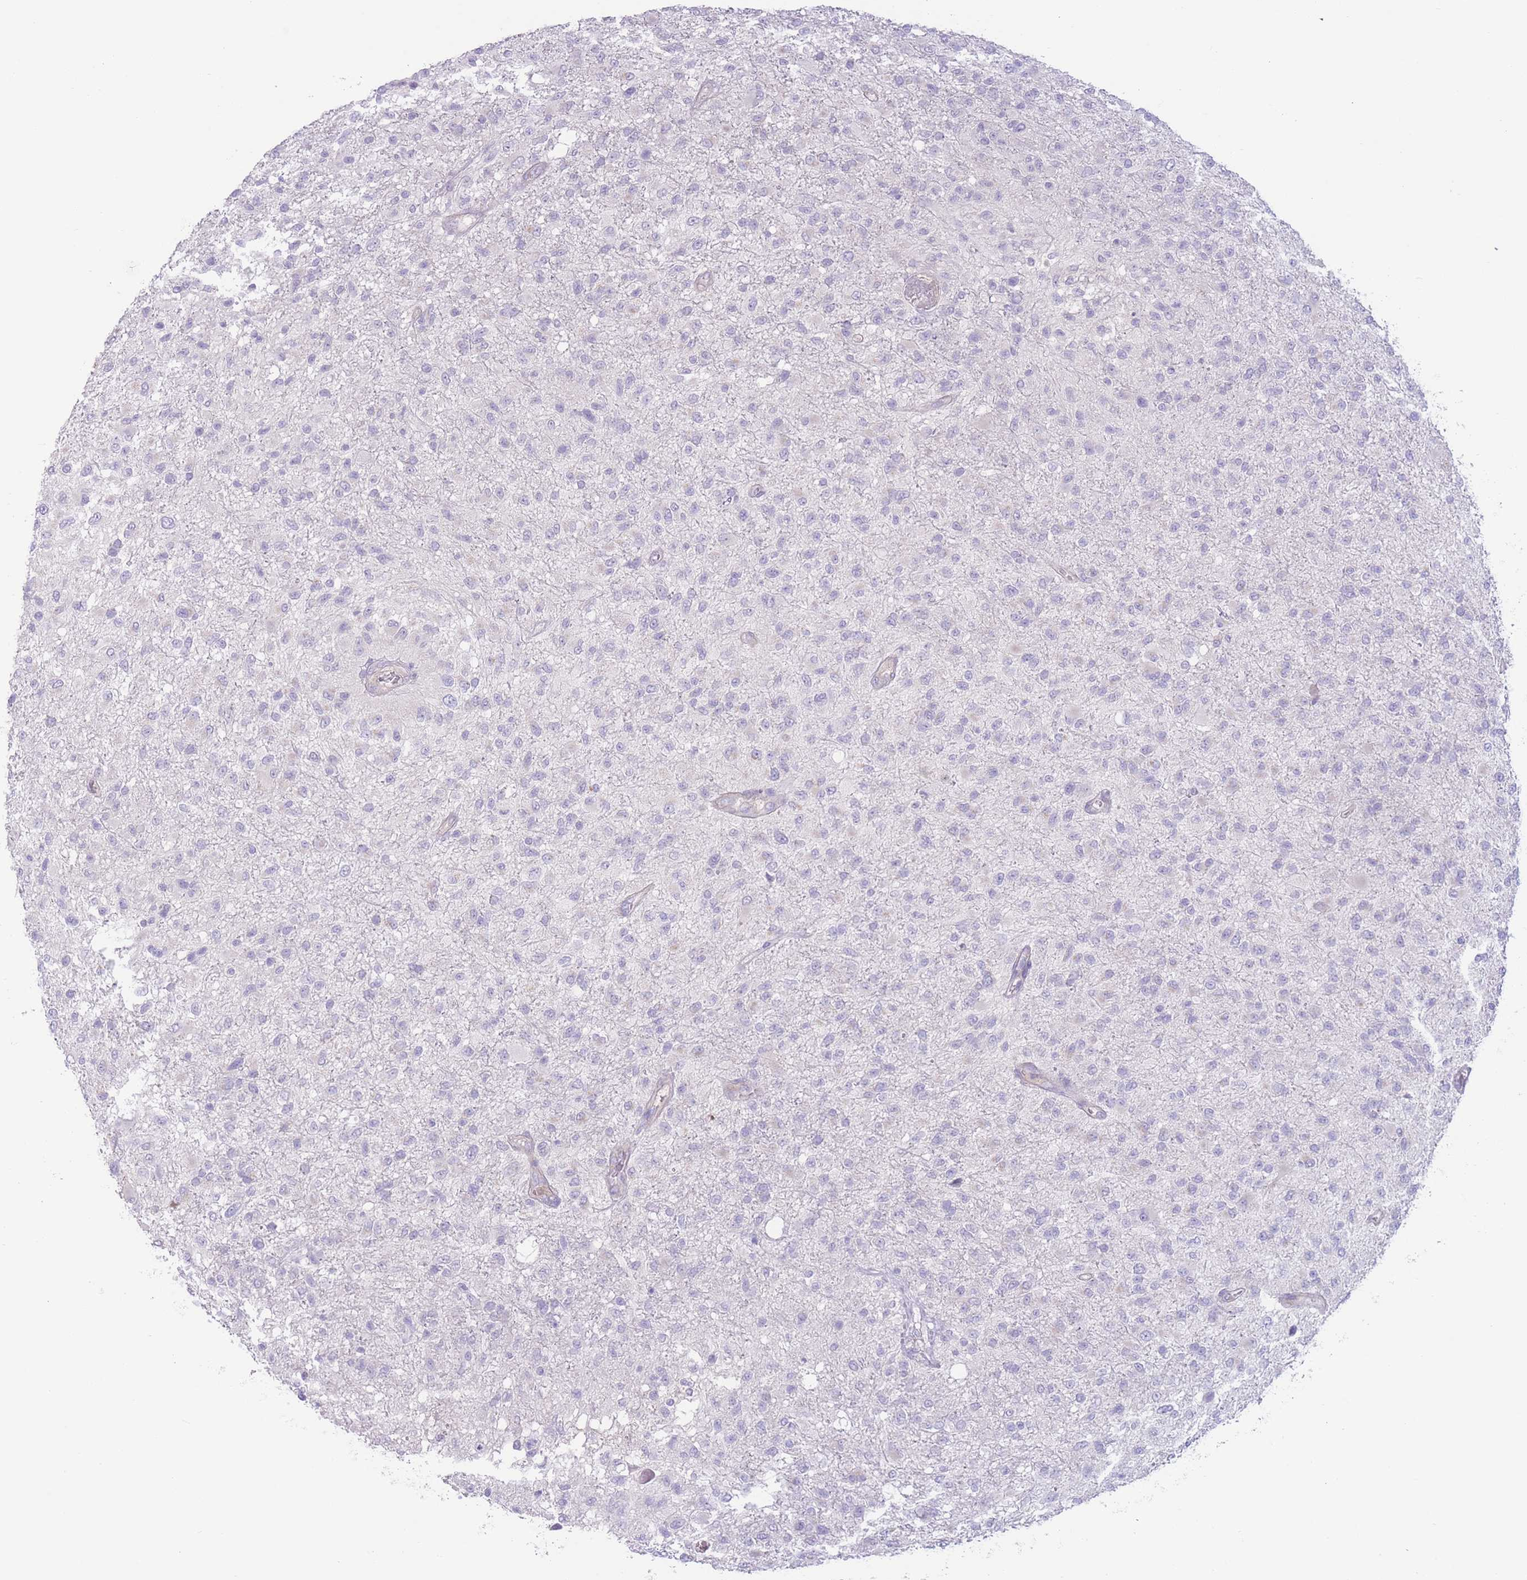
{"staining": {"intensity": "negative", "quantity": "none", "location": "none"}, "tissue": "glioma", "cell_type": "Tumor cells", "image_type": "cancer", "snomed": [{"axis": "morphology", "description": "Glioma, malignant, High grade"}, {"axis": "topography", "description": "Brain"}], "caption": "The image displays no significant staining in tumor cells of glioma. The staining is performed using DAB brown chromogen with nuclei counter-stained in using hematoxylin.", "gene": "BHLHA15", "patient": {"sex": "female", "age": 74}}